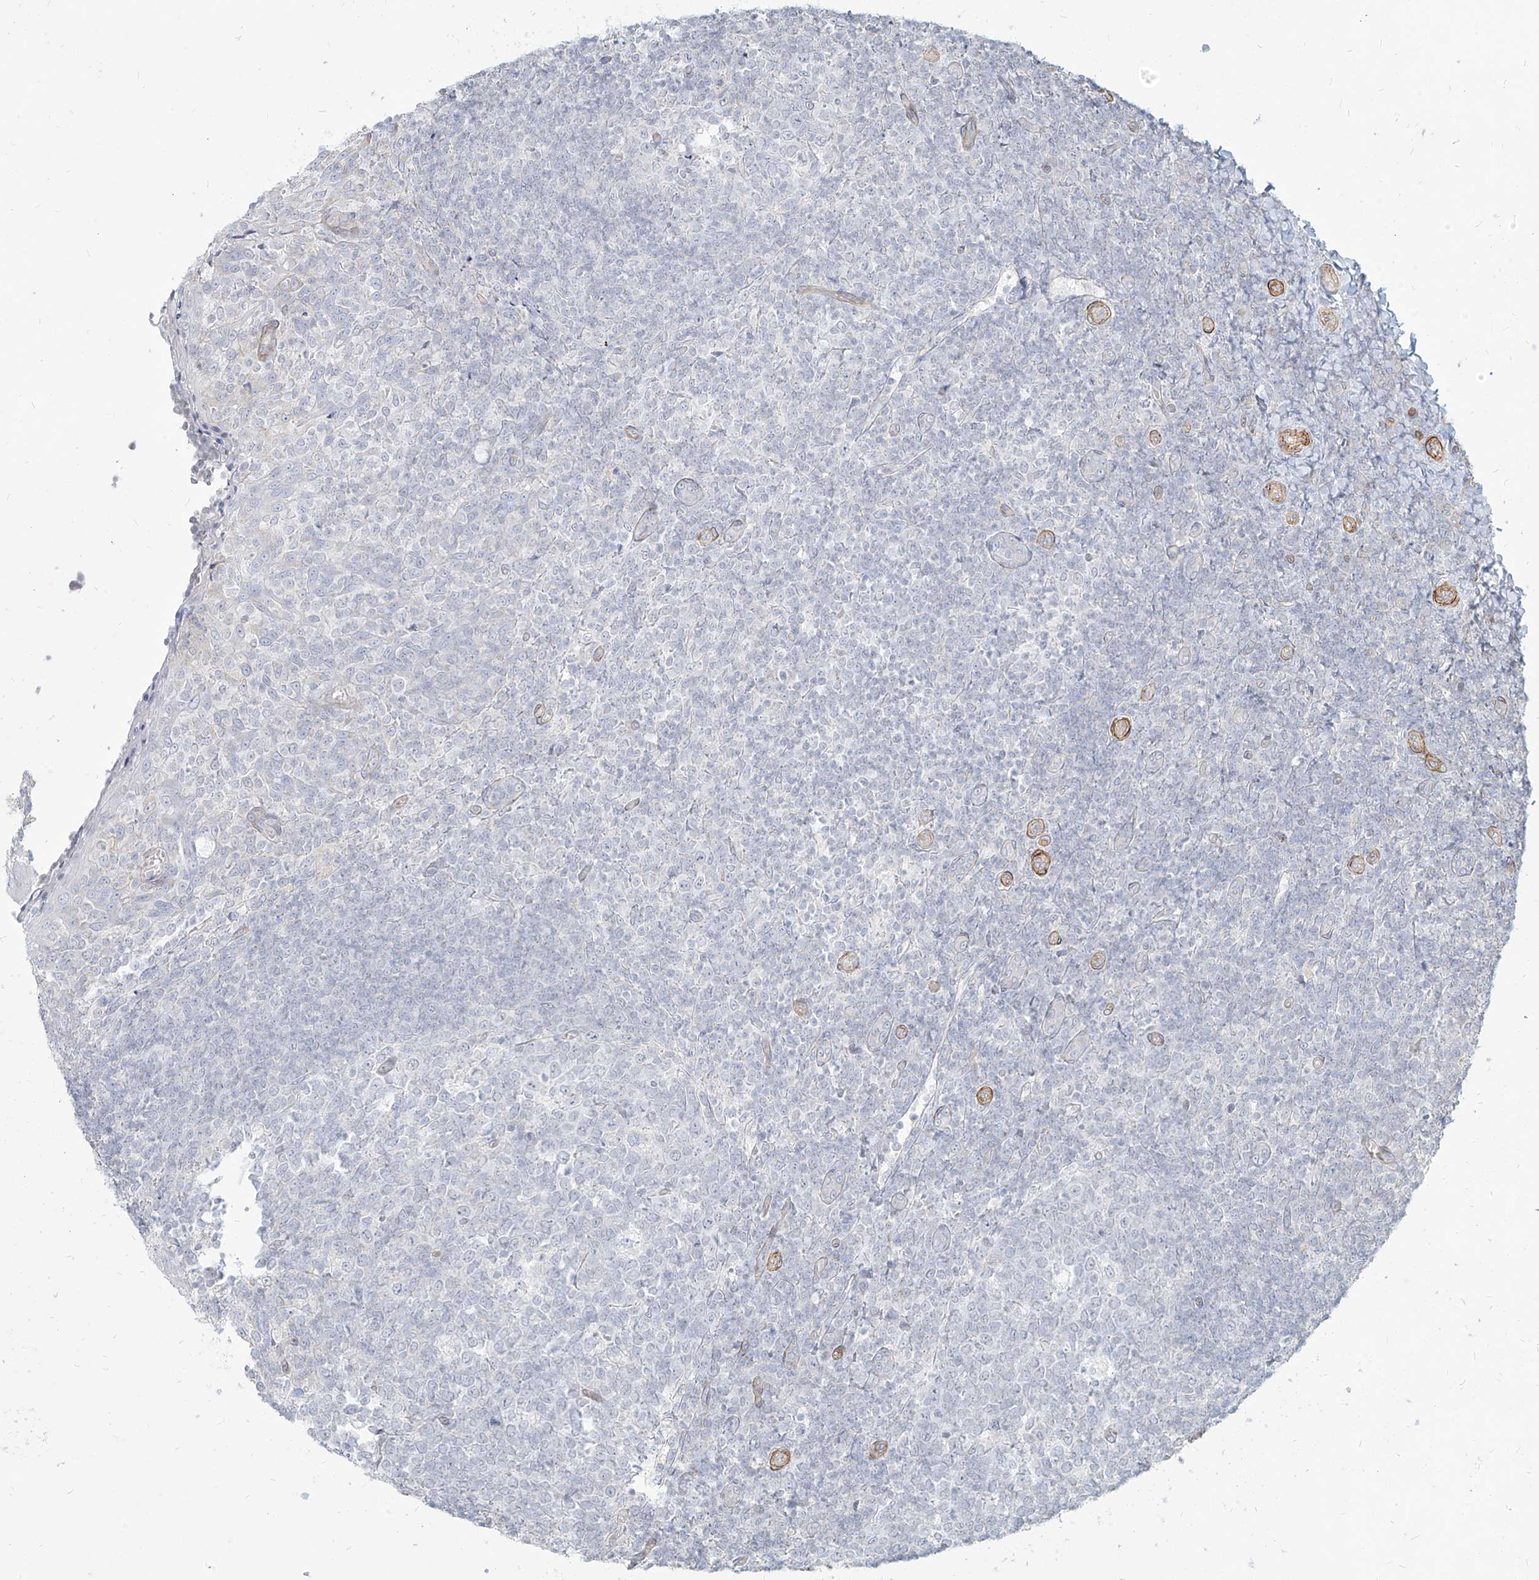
{"staining": {"intensity": "negative", "quantity": "none", "location": "none"}, "tissue": "tonsil", "cell_type": "Germinal center cells", "image_type": "normal", "snomed": [{"axis": "morphology", "description": "Normal tissue, NOS"}, {"axis": "topography", "description": "Tonsil"}], "caption": "This image is of unremarkable tonsil stained with immunohistochemistry (IHC) to label a protein in brown with the nuclei are counter-stained blue. There is no expression in germinal center cells. (Brightfield microscopy of DAB (3,3'-diaminobenzidine) immunohistochemistry (IHC) at high magnification).", "gene": "ITPKB", "patient": {"sex": "female", "age": 19}}